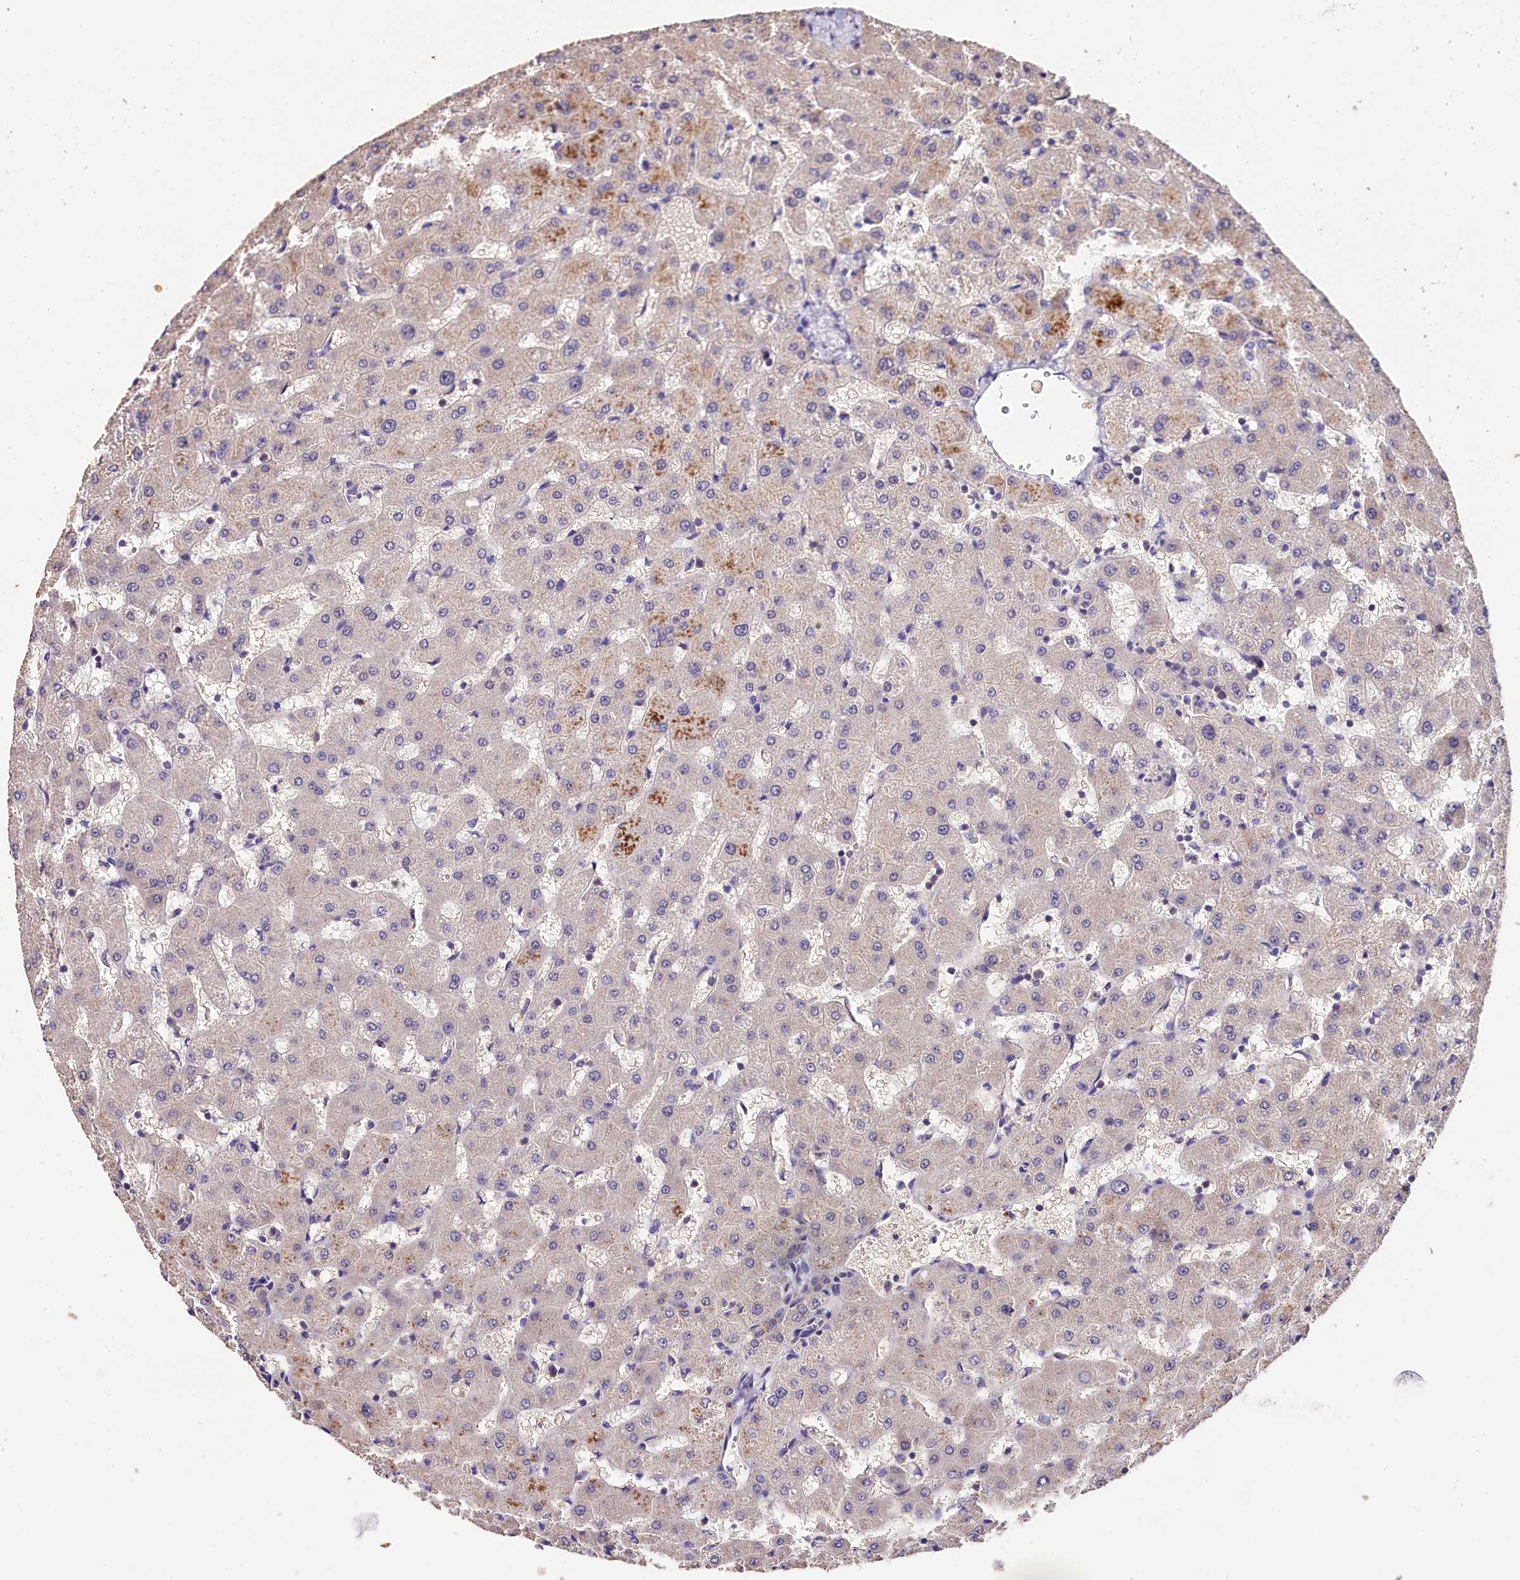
{"staining": {"intensity": "weak", "quantity": "25%-75%", "location": "cytoplasmic/membranous"}, "tissue": "liver", "cell_type": "Cholangiocytes", "image_type": "normal", "snomed": [{"axis": "morphology", "description": "Normal tissue, NOS"}, {"axis": "topography", "description": "Liver"}], "caption": "Immunohistochemical staining of unremarkable liver demonstrates low levels of weak cytoplasmic/membranous expression in about 25%-75% of cholangiocytes.", "gene": "OAS3", "patient": {"sex": "female", "age": 63}}